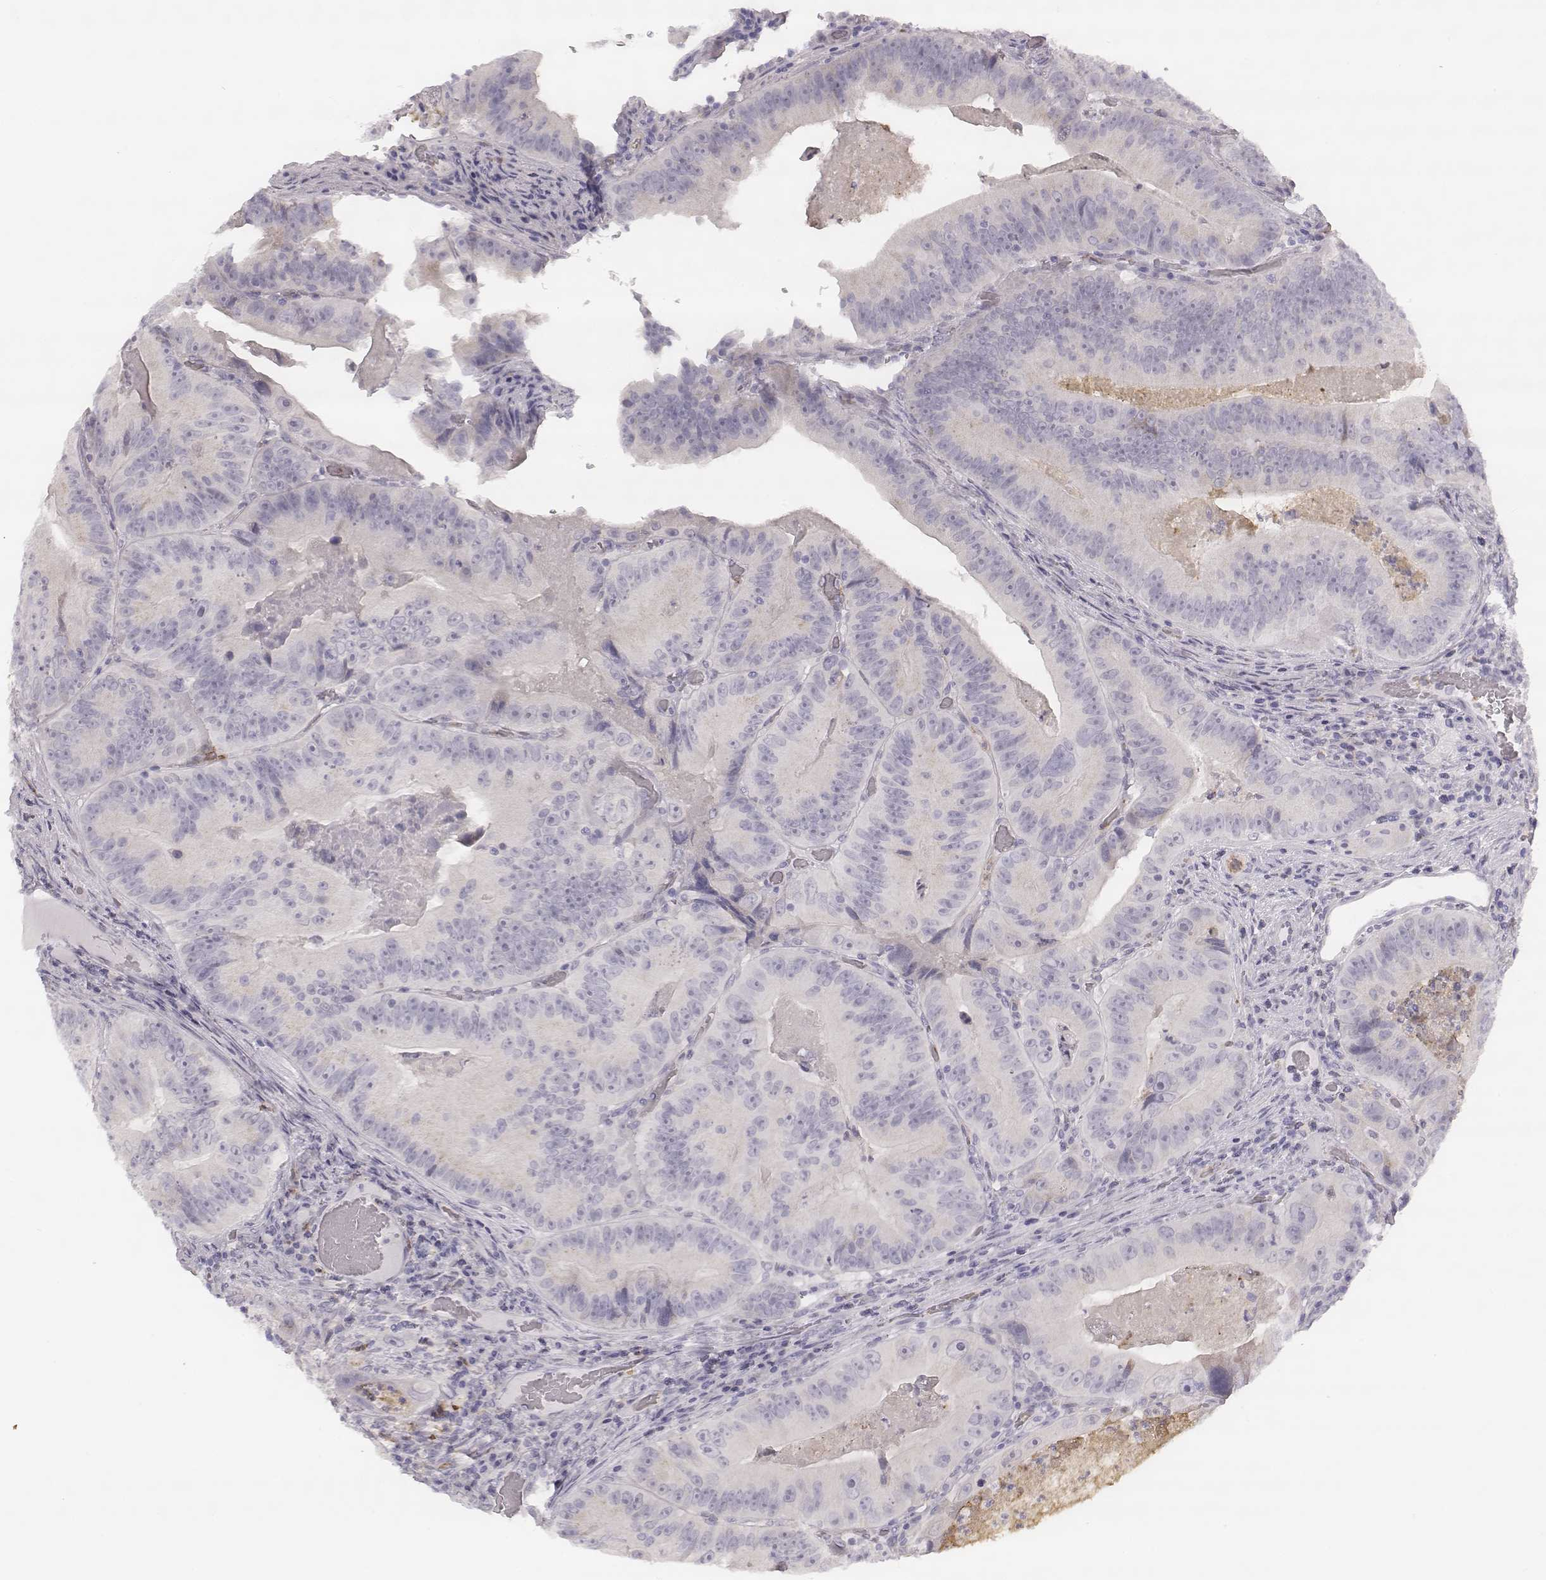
{"staining": {"intensity": "negative", "quantity": "none", "location": "none"}, "tissue": "colorectal cancer", "cell_type": "Tumor cells", "image_type": "cancer", "snomed": [{"axis": "morphology", "description": "Adenocarcinoma, NOS"}, {"axis": "topography", "description": "Colon"}], "caption": "Human colorectal adenocarcinoma stained for a protein using IHC reveals no expression in tumor cells.", "gene": "KCNJ12", "patient": {"sex": "female", "age": 86}}